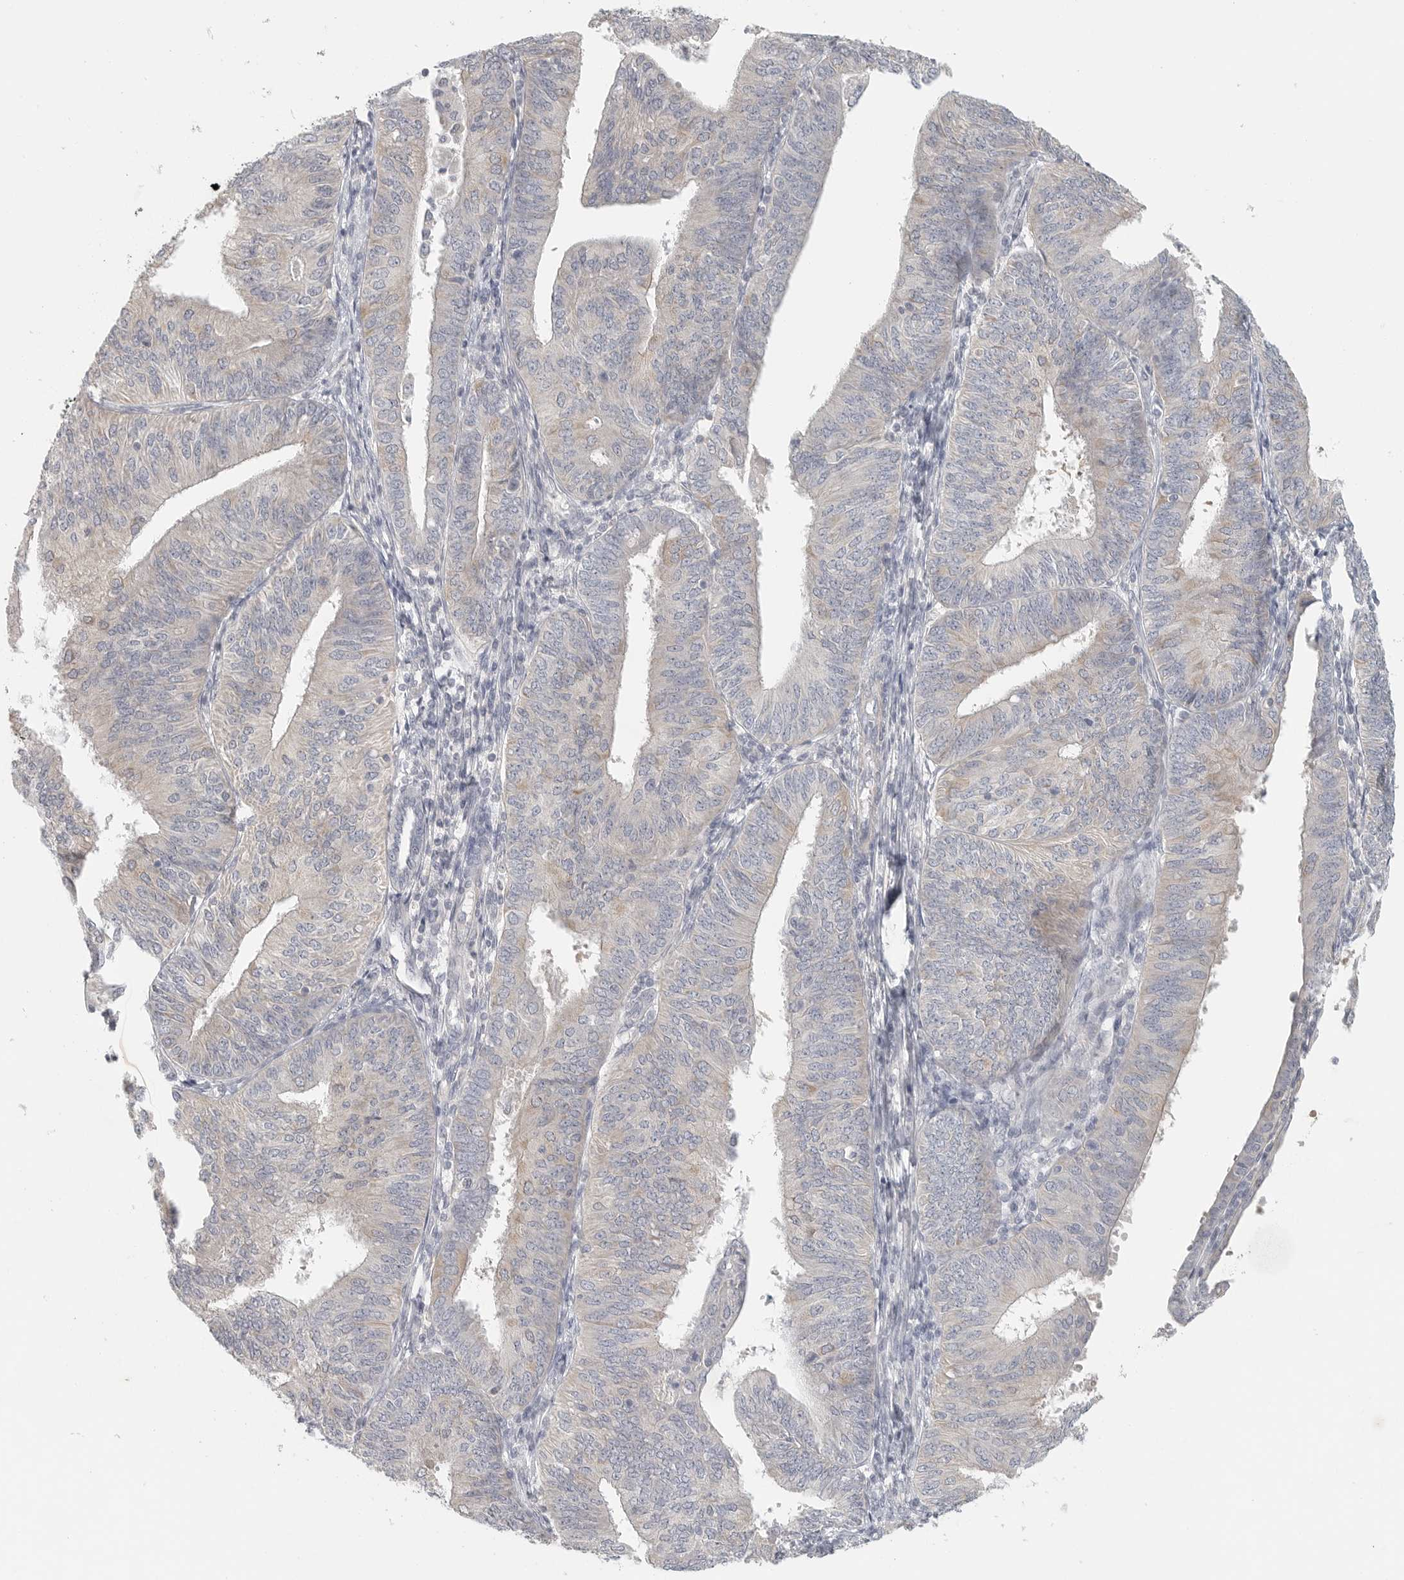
{"staining": {"intensity": "weak", "quantity": "<25%", "location": "cytoplasmic/membranous"}, "tissue": "endometrial cancer", "cell_type": "Tumor cells", "image_type": "cancer", "snomed": [{"axis": "morphology", "description": "Adenocarcinoma, NOS"}, {"axis": "topography", "description": "Endometrium"}], "caption": "DAB immunohistochemical staining of endometrial cancer (adenocarcinoma) demonstrates no significant expression in tumor cells.", "gene": "SLC25A36", "patient": {"sex": "female", "age": 58}}